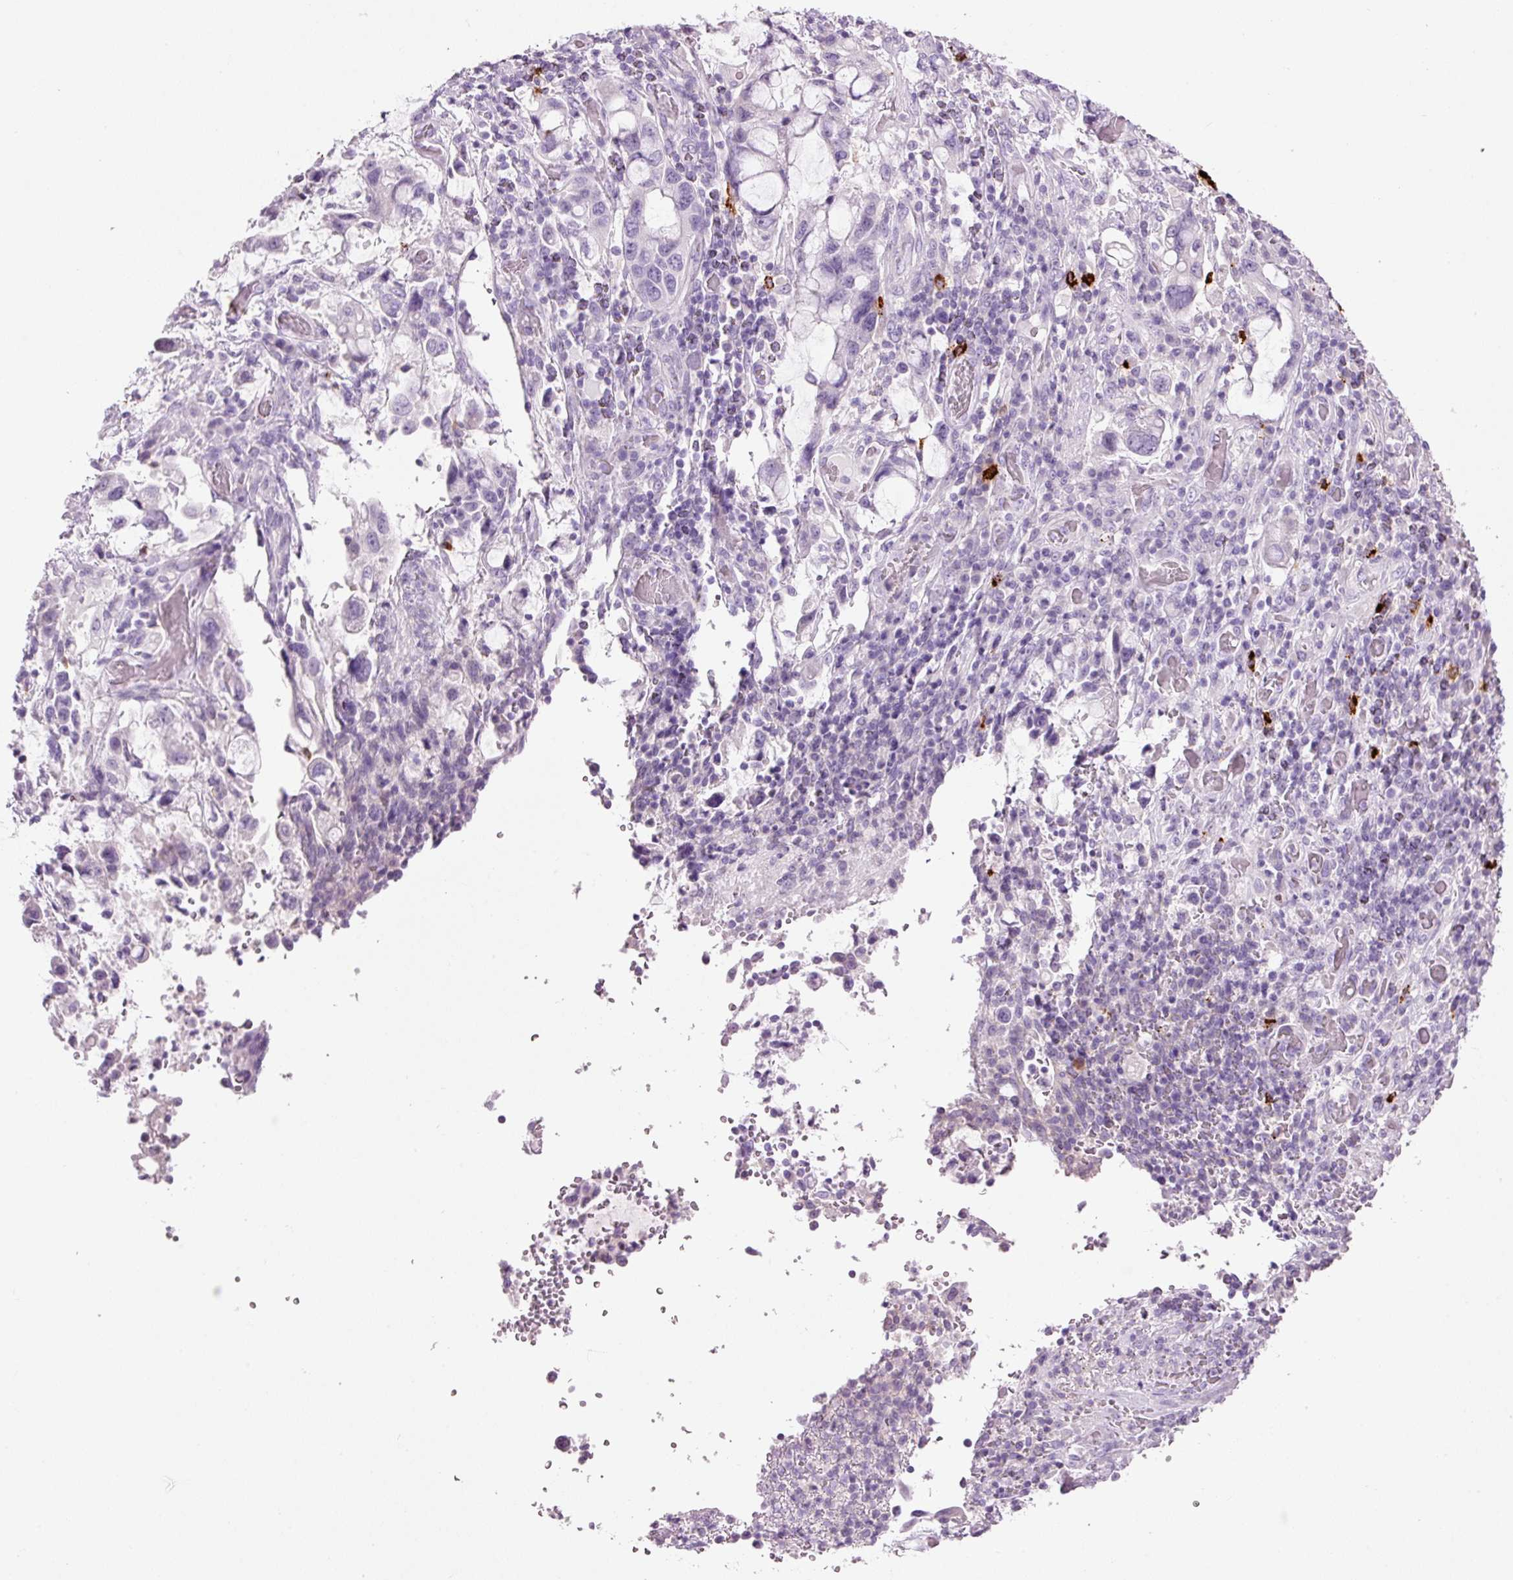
{"staining": {"intensity": "negative", "quantity": "none", "location": "none"}, "tissue": "stomach cancer", "cell_type": "Tumor cells", "image_type": "cancer", "snomed": [{"axis": "morphology", "description": "Adenocarcinoma, NOS"}, {"axis": "topography", "description": "Stomach, upper"}, {"axis": "topography", "description": "Stomach"}], "caption": "Tumor cells are negative for protein expression in human stomach cancer (adenocarcinoma). (DAB (3,3'-diaminobenzidine) immunohistochemistry visualized using brightfield microscopy, high magnification).", "gene": "CMA1", "patient": {"sex": "male", "age": 62}}